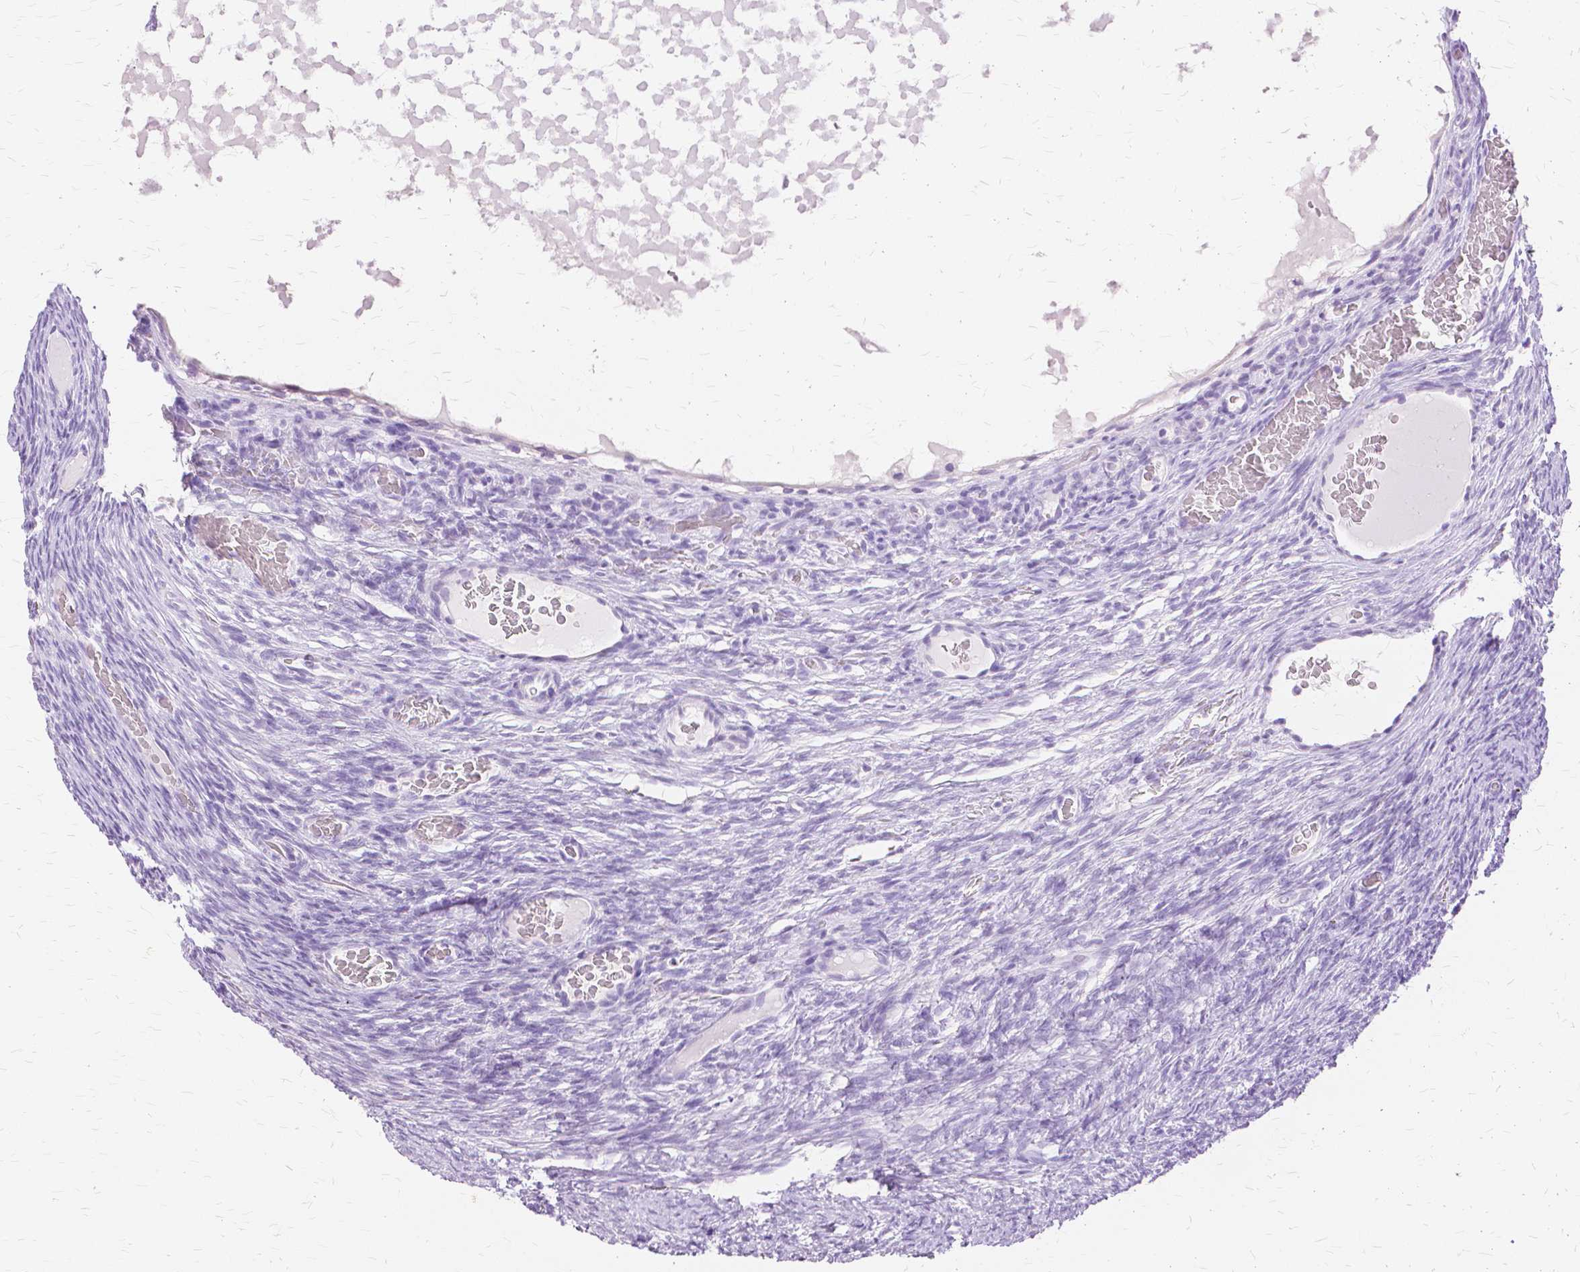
{"staining": {"intensity": "negative", "quantity": "none", "location": "none"}, "tissue": "ovary", "cell_type": "Ovarian stroma cells", "image_type": "normal", "snomed": [{"axis": "morphology", "description": "Normal tissue, NOS"}, {"axis": "topography", "description": "Ovary"}], "caption": "High magnification brightfield microscopy of normal ovary stained with DAB (3,3'-diaminobenzidine) (brown) and counterstained with hematoxylin (blue): ovarian stroma cells show no significant positivity.", "gene": "TGM1", "patient": {"sex": "female", "age": 34}}